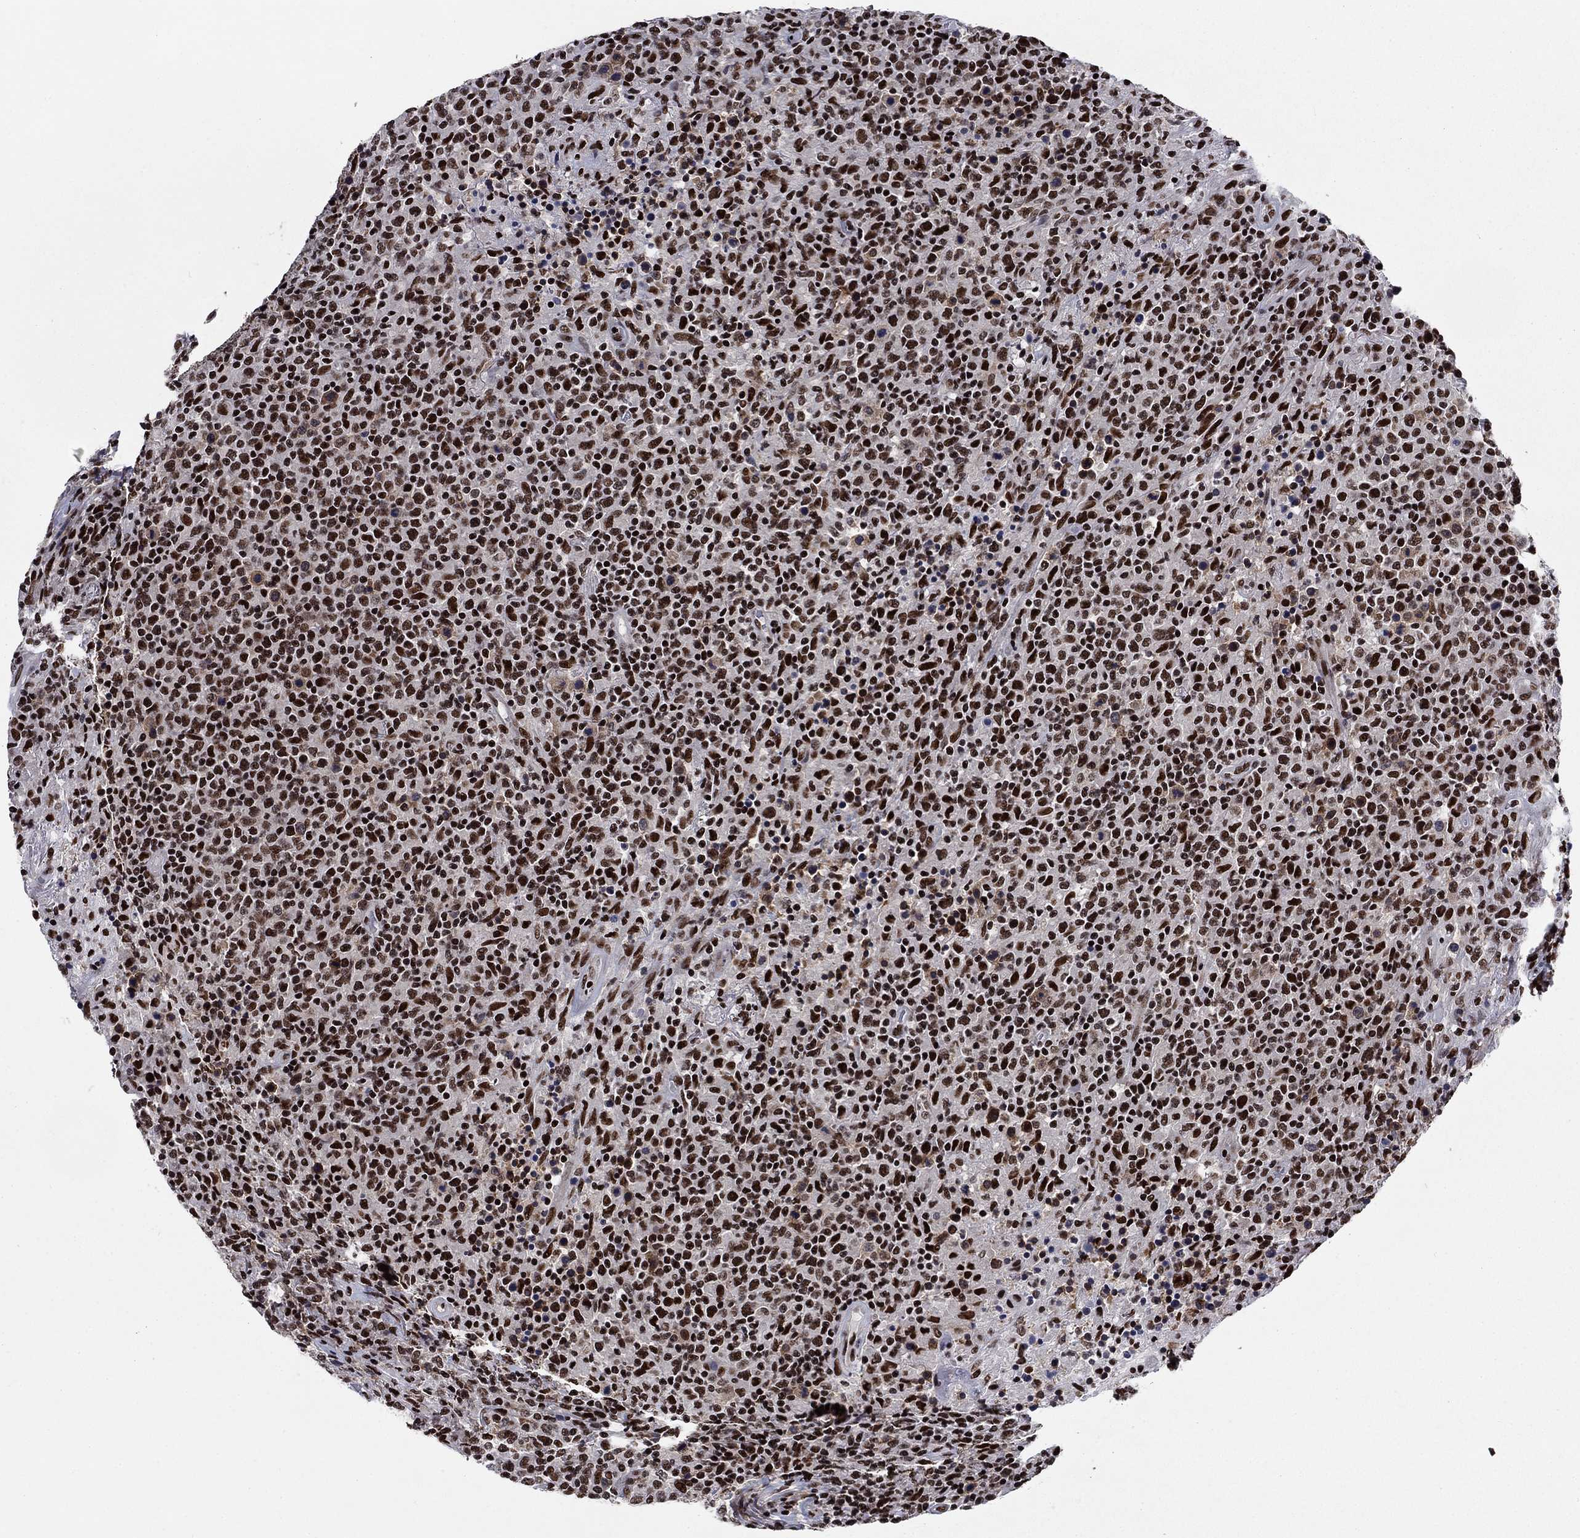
{"staining": {"intensity": "strong", "quantity": ">75%", "location": "nuclear"}, "tissue": "lymphoma", "cell_type": "Tumor cells", "image_type": "cancer", "snomed": [{"axis": "morphology", "description": "Malignant lymphoma, non-Hodgkin's type, High grade"}, {"axis": "topography", "description": "Lung"}], "caption": "Strong nuclear staining for a protein is appreciated in about >75% of tumor cells of lymphoma using IHC.", "gene": "RPRD1B", "patient": {"sex": "male", "age": 79}}